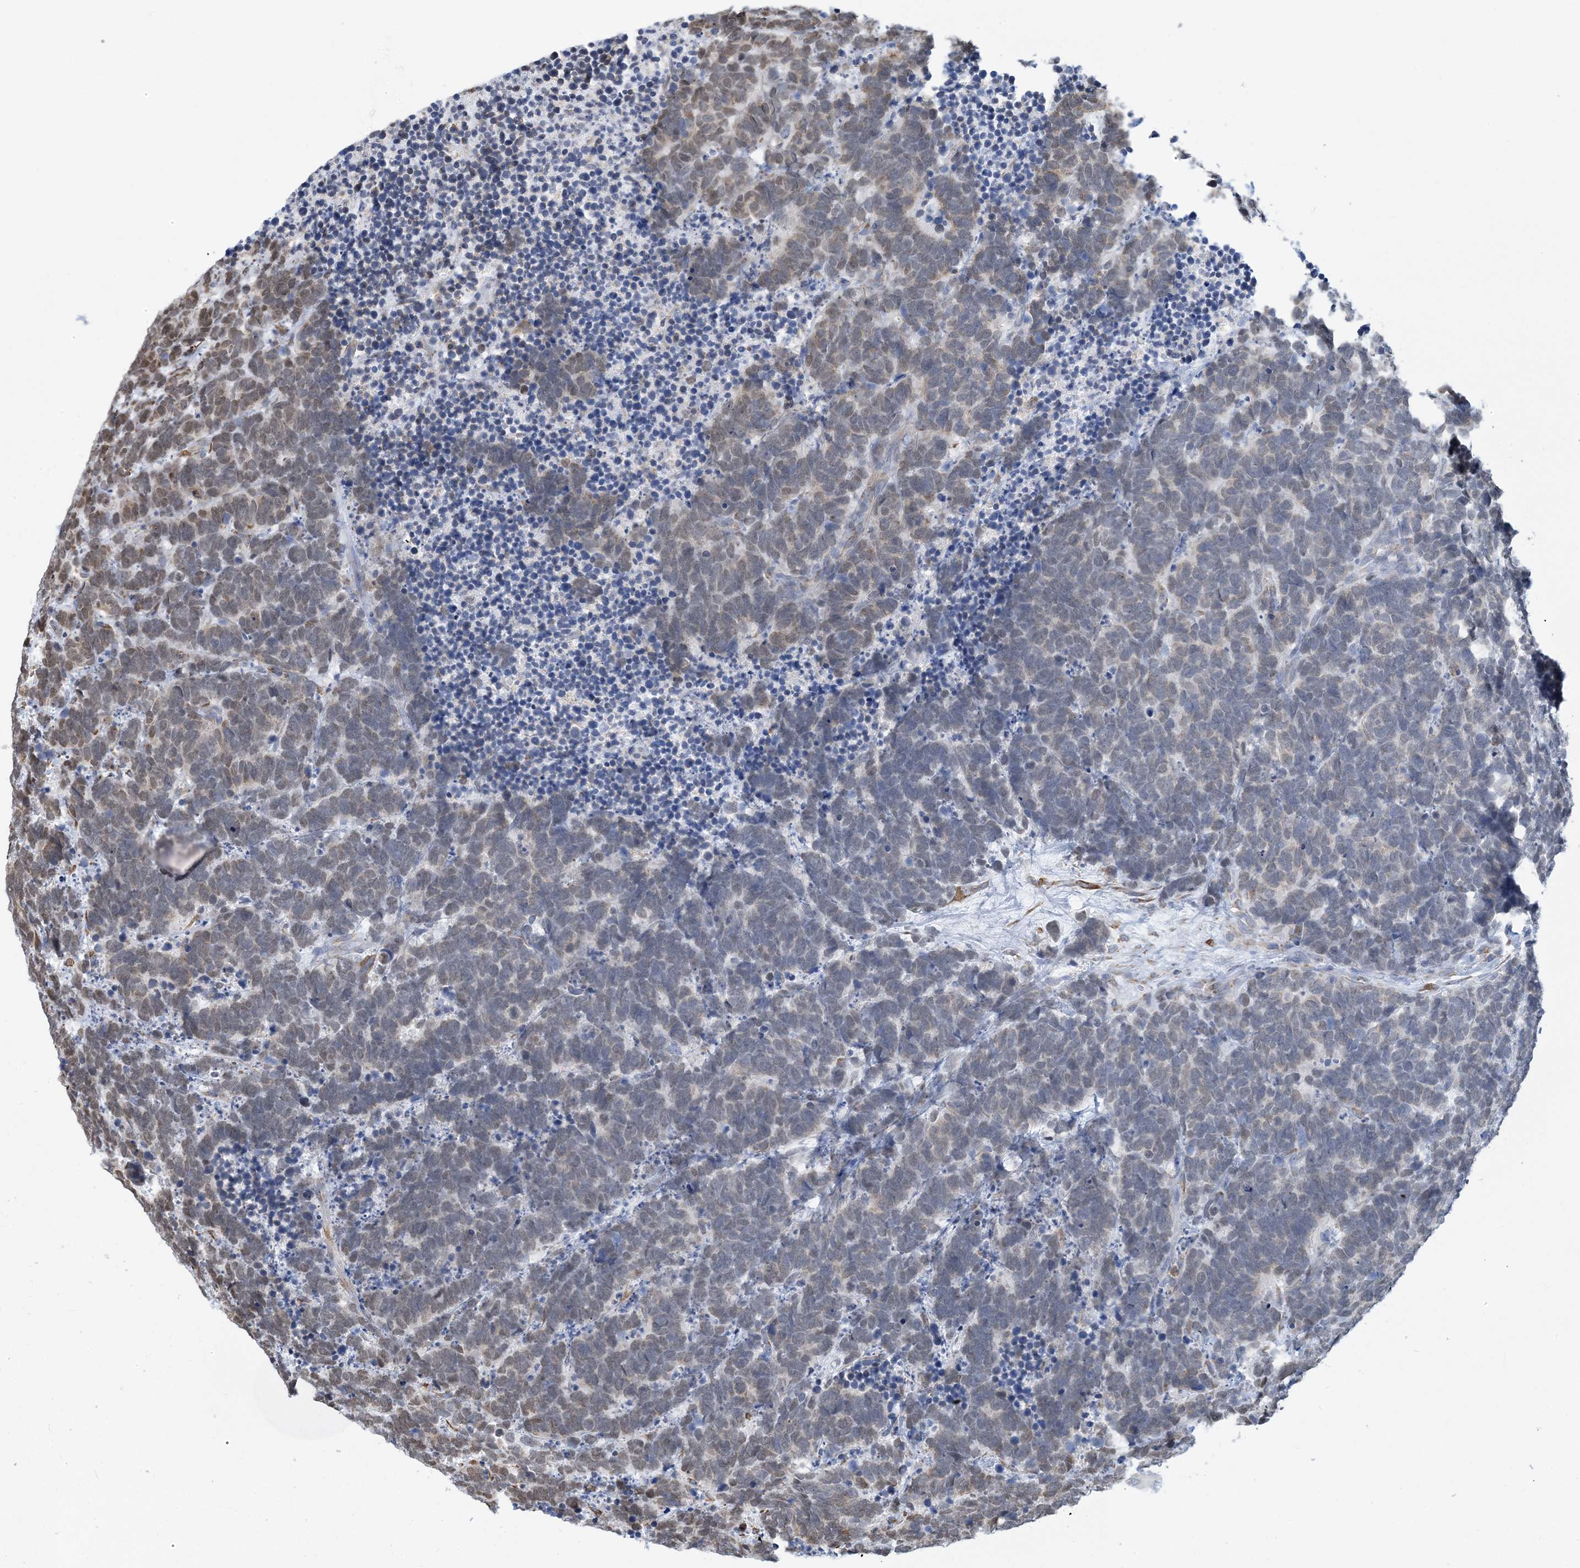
{"staining": {"intensity": "weak", "quantity": "25%-75%", "location": "cytoplasmic/membranous"}, "tissue": "carcinoid", "cell_type": "Tumor cells", "image_type": "cancer", "snomed": [{"axis": "morphology", "description": "Carcinoma, NOS"}, {"axis": "morphology", "description": "Carcinoid, malignant, NOS"}, {"axis": "topography", "description": "Urinary bladder"}], "caption": "Weak cytoplasmic/membranous positivity for a protein is appreciated in about 25%-75% of tumor cells of carcinoid using IHC.", "gene": "CCDC14", "patient": {"sex": "male", "age": 57}}